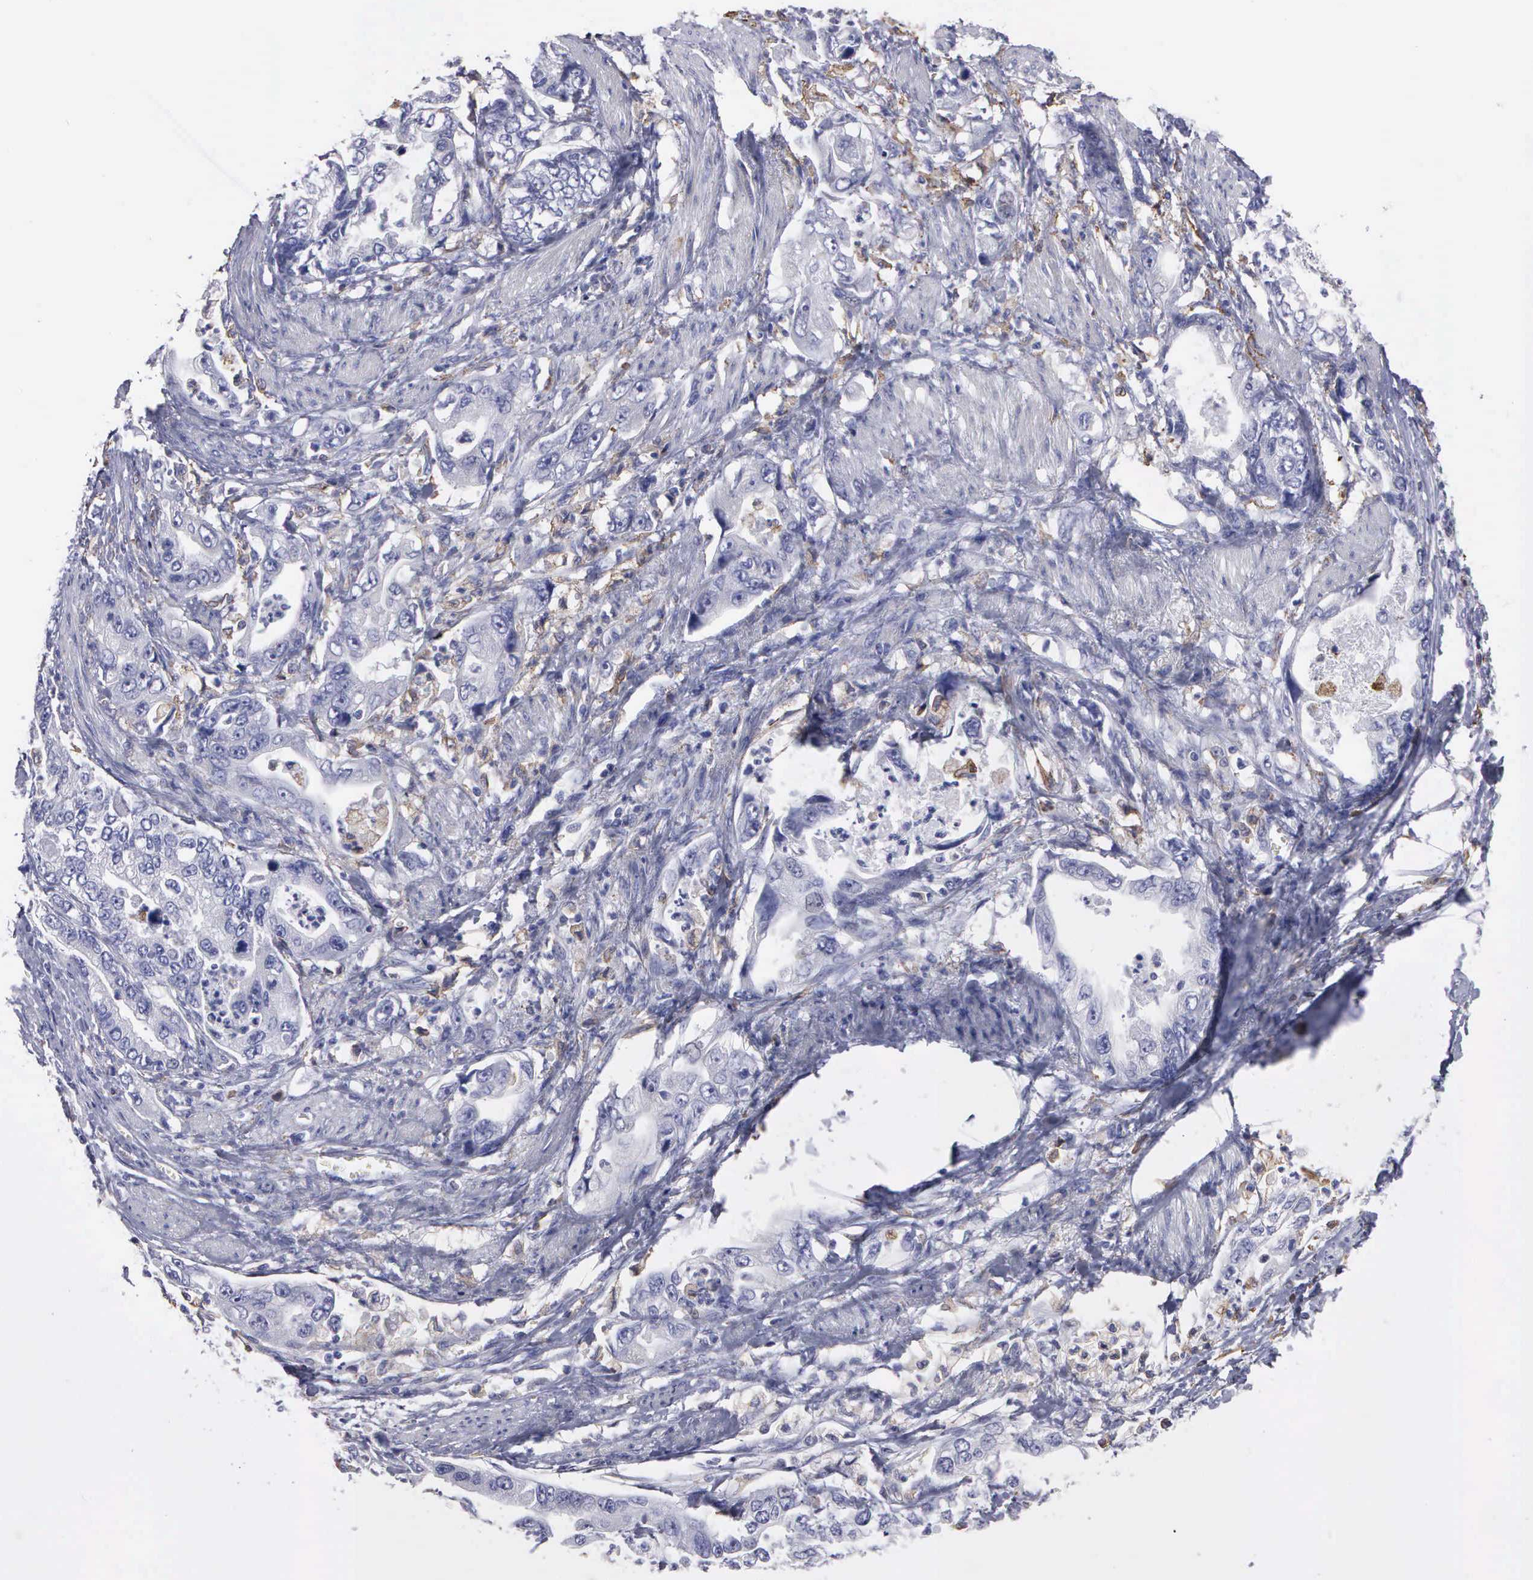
{"staining": {"intensity": "negative", "quantity": "none", "location": "none"}, "tissue": "stomach cancer", "cell_type": "Tumor cells", "image_type": "cancer", "snomed": [{"axis": "morphology", "description": "Adenocarcinoma, NOS"}, {"axis": "topography", "description": "Pancreas"}, {"axis": "topography", "description": "Stomach, upper"}], "caption": "An image of human stomach adenocarcinoma is negative for staining in tumor cells. (DAB (3,3'-diaminobenzidine) immunohistochemistry (IHC), high magnification).", "gene": "TYRP1", "patient": {"sex": "male", "age": 77}}